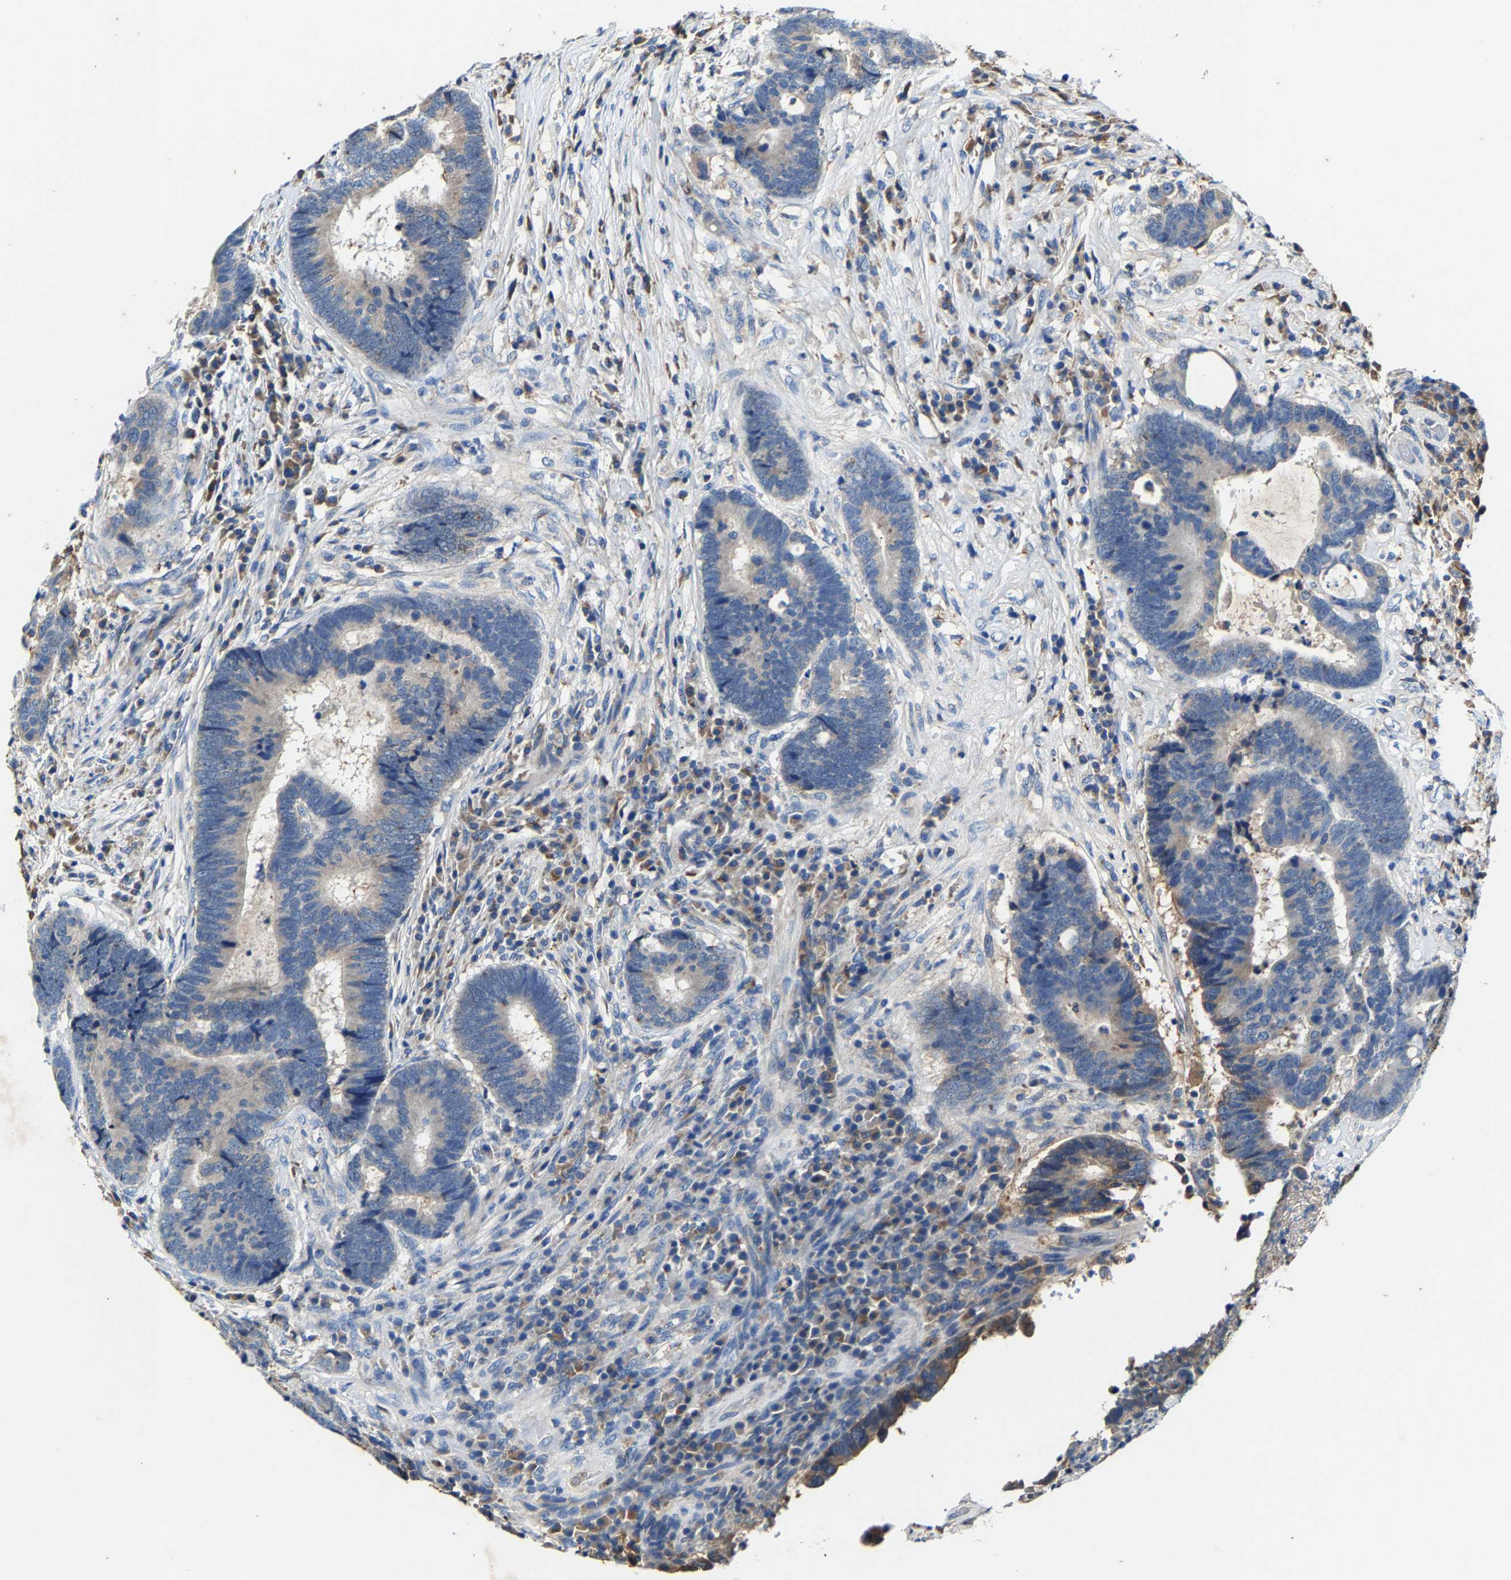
{"staining": {"intensity": "negative", "quantity": "none", "location": "none"}, "tissue": "colorectal cancer", "cell_type": "Tumor cells", "image_type": "cancer", "snomed": [{"axis": "morphology", "description": "Adenocarcinoma, NOS"}, {"axis": "topography", "description": "Rectum"}], "caption": "High power microscopy image of an immunohistochemistry image of adenocarcinoma (colorectal), revealing no significant positivity in tumor cells.", "gene": "SLC25A25", "patient": {"sex": "female", "age": 89}}